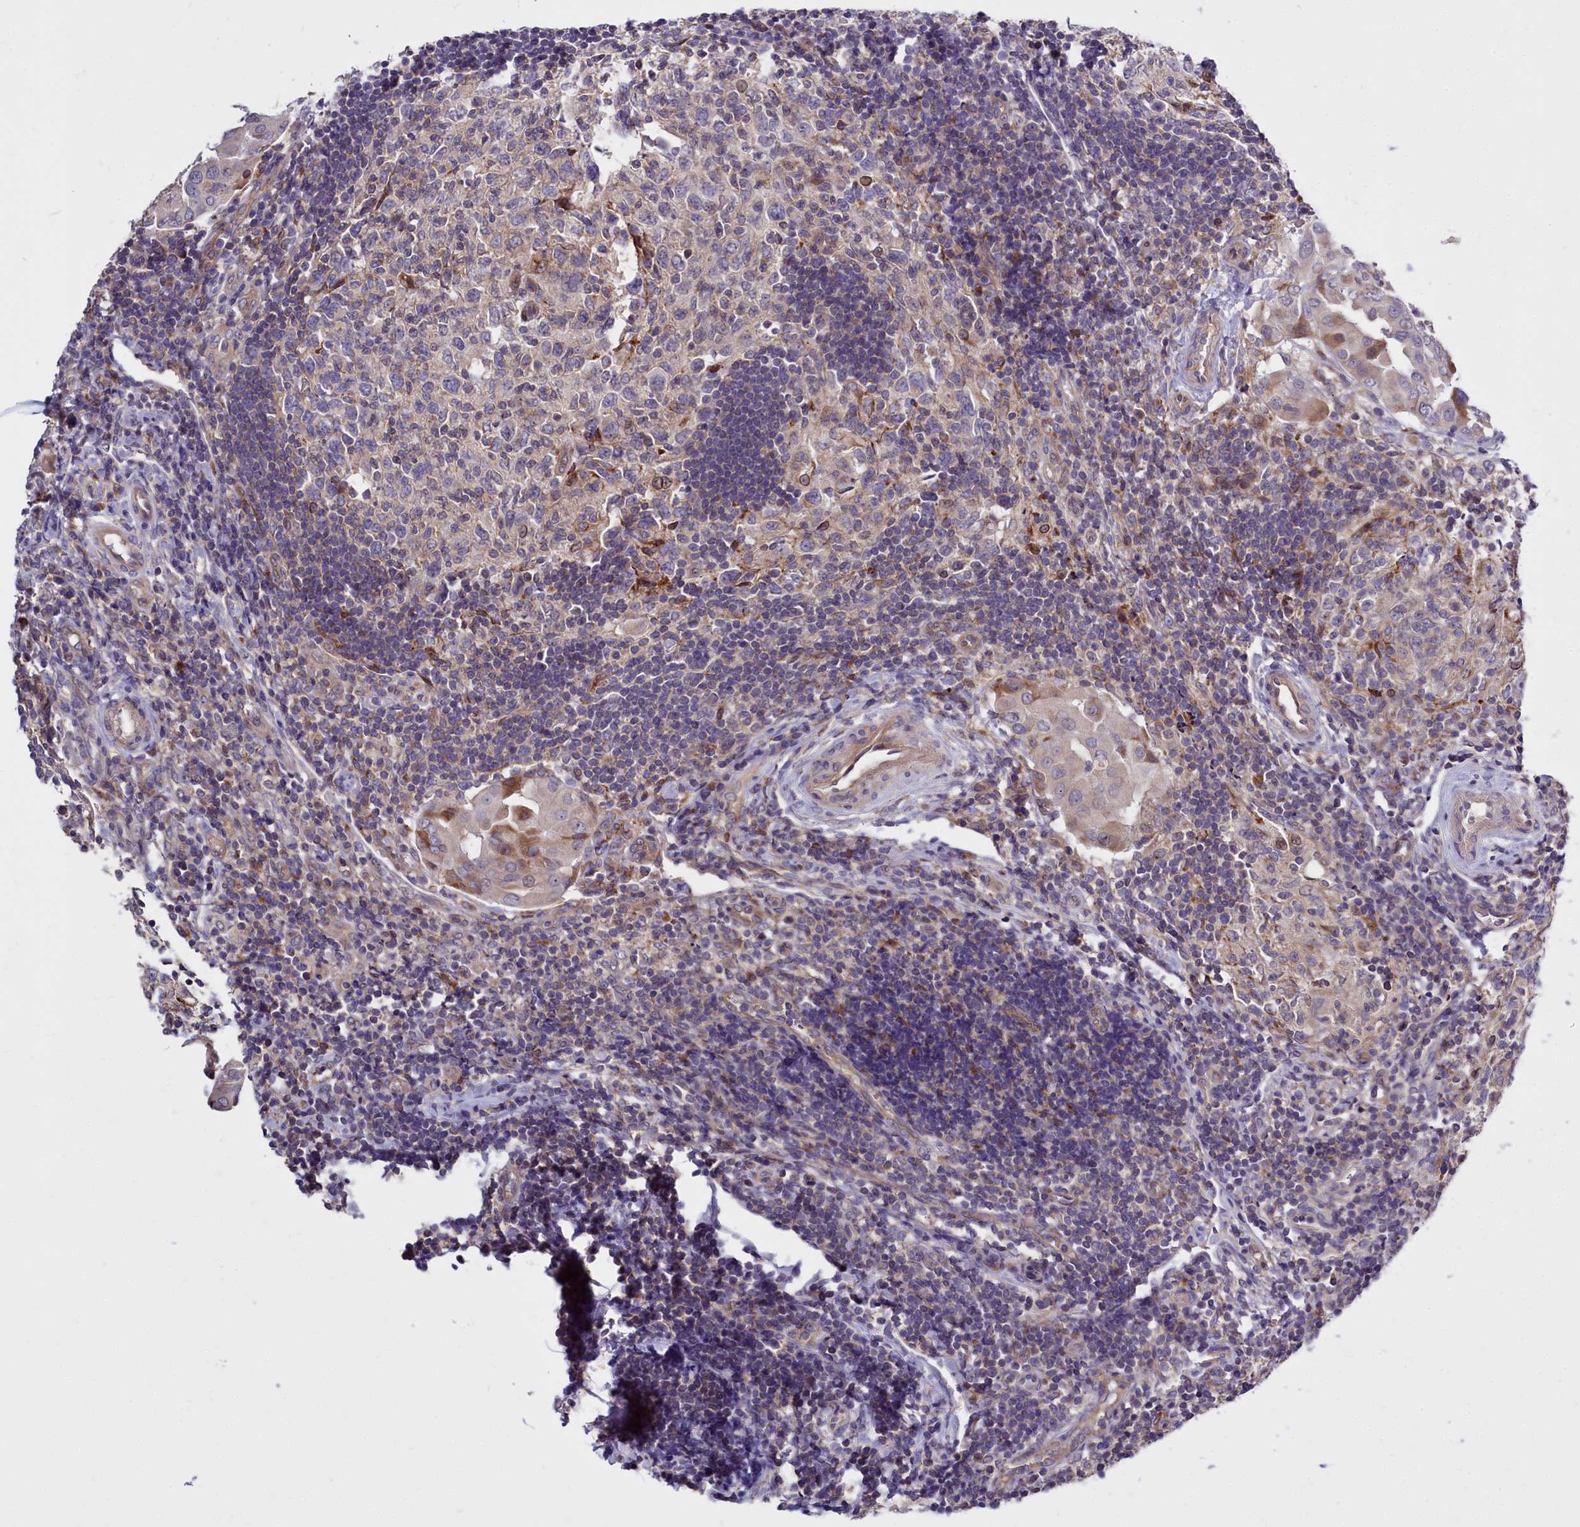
{"staining": {"intensity": "moderate", "quantity": "<25%", "location": "cytoplasmic/membranous"}, "tissue": "thyroid cancer", "cell_type": "Tumor cells", "image_type": "cancer", "snomed": [{"axis": "morphology", "description": "Papillary adenocarcinoma, NOS"}, {"axis": "topography", "description": "Thyroid gland"}], "caption": "Papillary adenocarcinoma (thyroid) stained with a protein marker demonstrates moderate staining in tumor cells.", "gene": "RAPGEF4", "patient": {"sex": "male", "age": 33}}